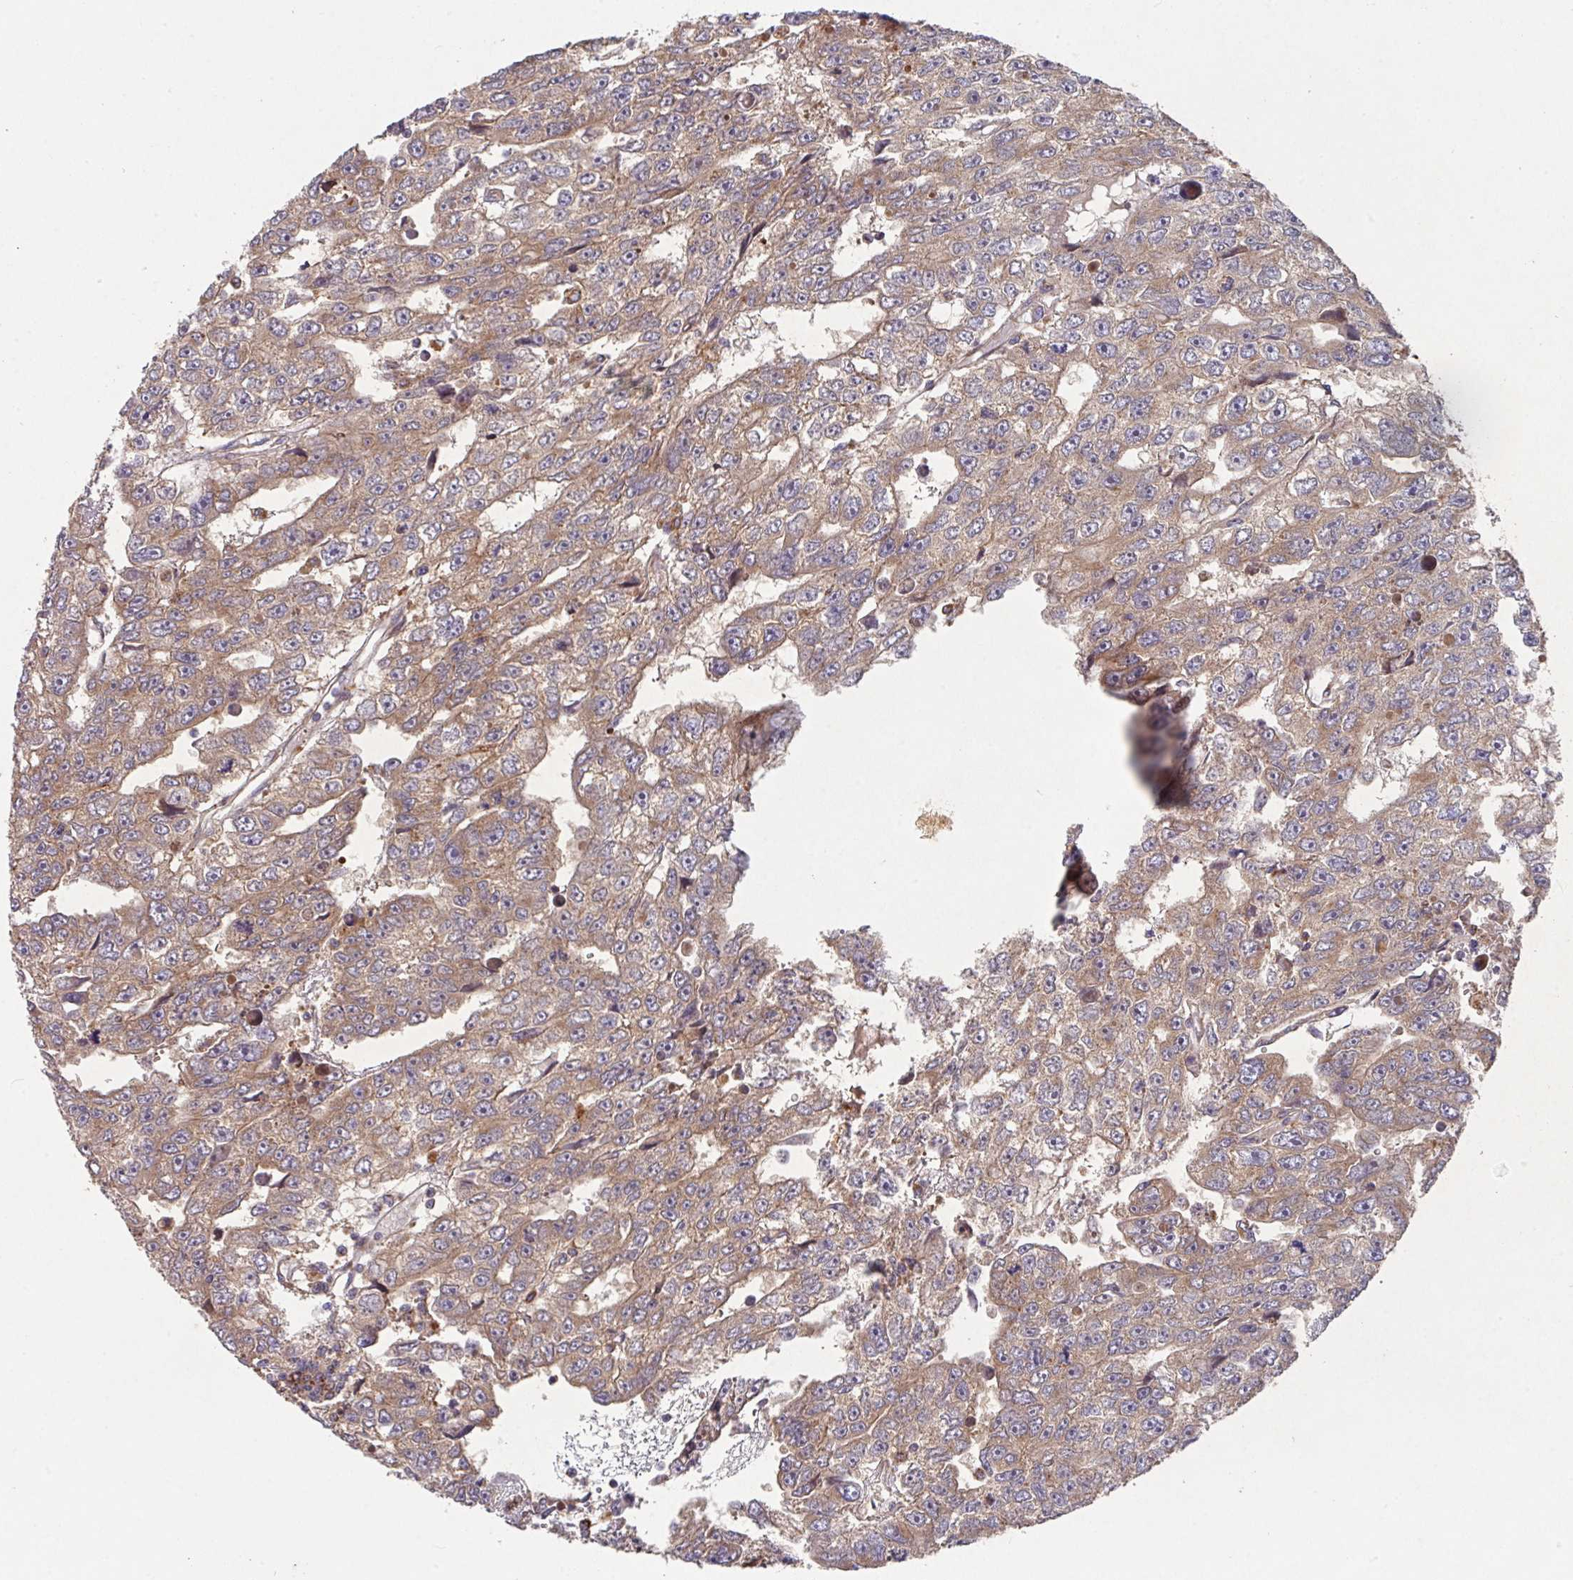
{"staining": {"intensity": "moderate", "quantity": ">75%", "location": "cytoplasmic/membranous"}, "tissue": "testis cancer", "cell_type": "Tumor cells", "image_type": "cancer", "snomed": [{"axis": "morphology", "description": "Carcinoma, Embryonal, NOS"}, {"axis": "topography", "description": "Testis"}], "caption": "DAB immunohistochemical staining of testis cancer (embryonal carcinoma) shows moderate cytoplasmic/membranous protein positivity in about >75% of tumor cells.", "gene": "TRIM14", "patient": {"sex": "male", "age": 20}}